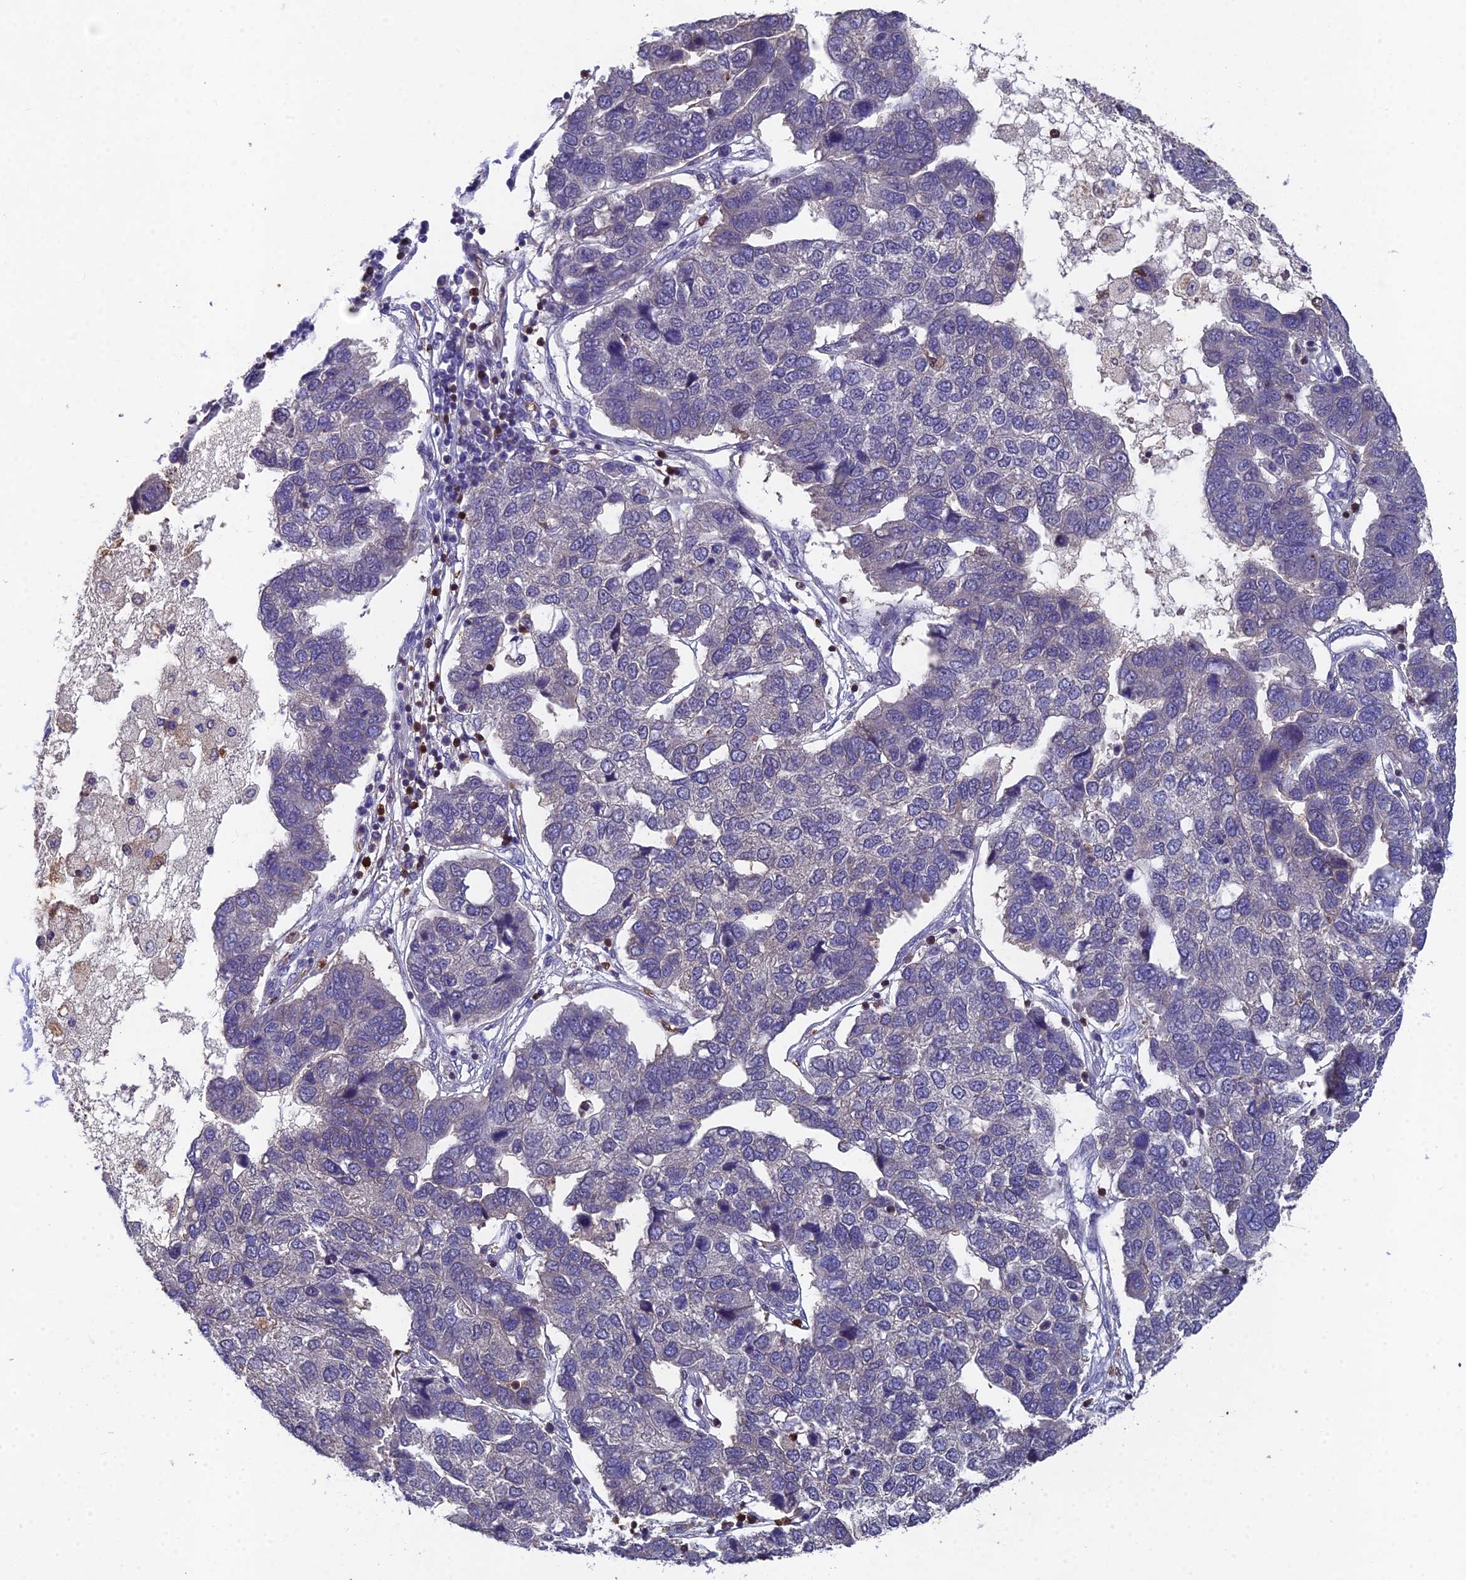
{"staining": {"intensity": "negative", "quantity": "none", "location": "none"}, "tissue": "pancreatic cancer", "cell_type": "Tumor cells", "image_type": "cancer", "snomed": [{"axis": "morphology", "description": "Adenocarcinoma, NOS"}, {"axis": "topography", "description": "Pancreas"}], "caption": "Pancreatic cancer (adenocarcinoma) was stained to show a protein in brown. There is no significant staining in tumor cells.", "gene": "GALK2", "patient": {"sex": "female", "age": 61}}